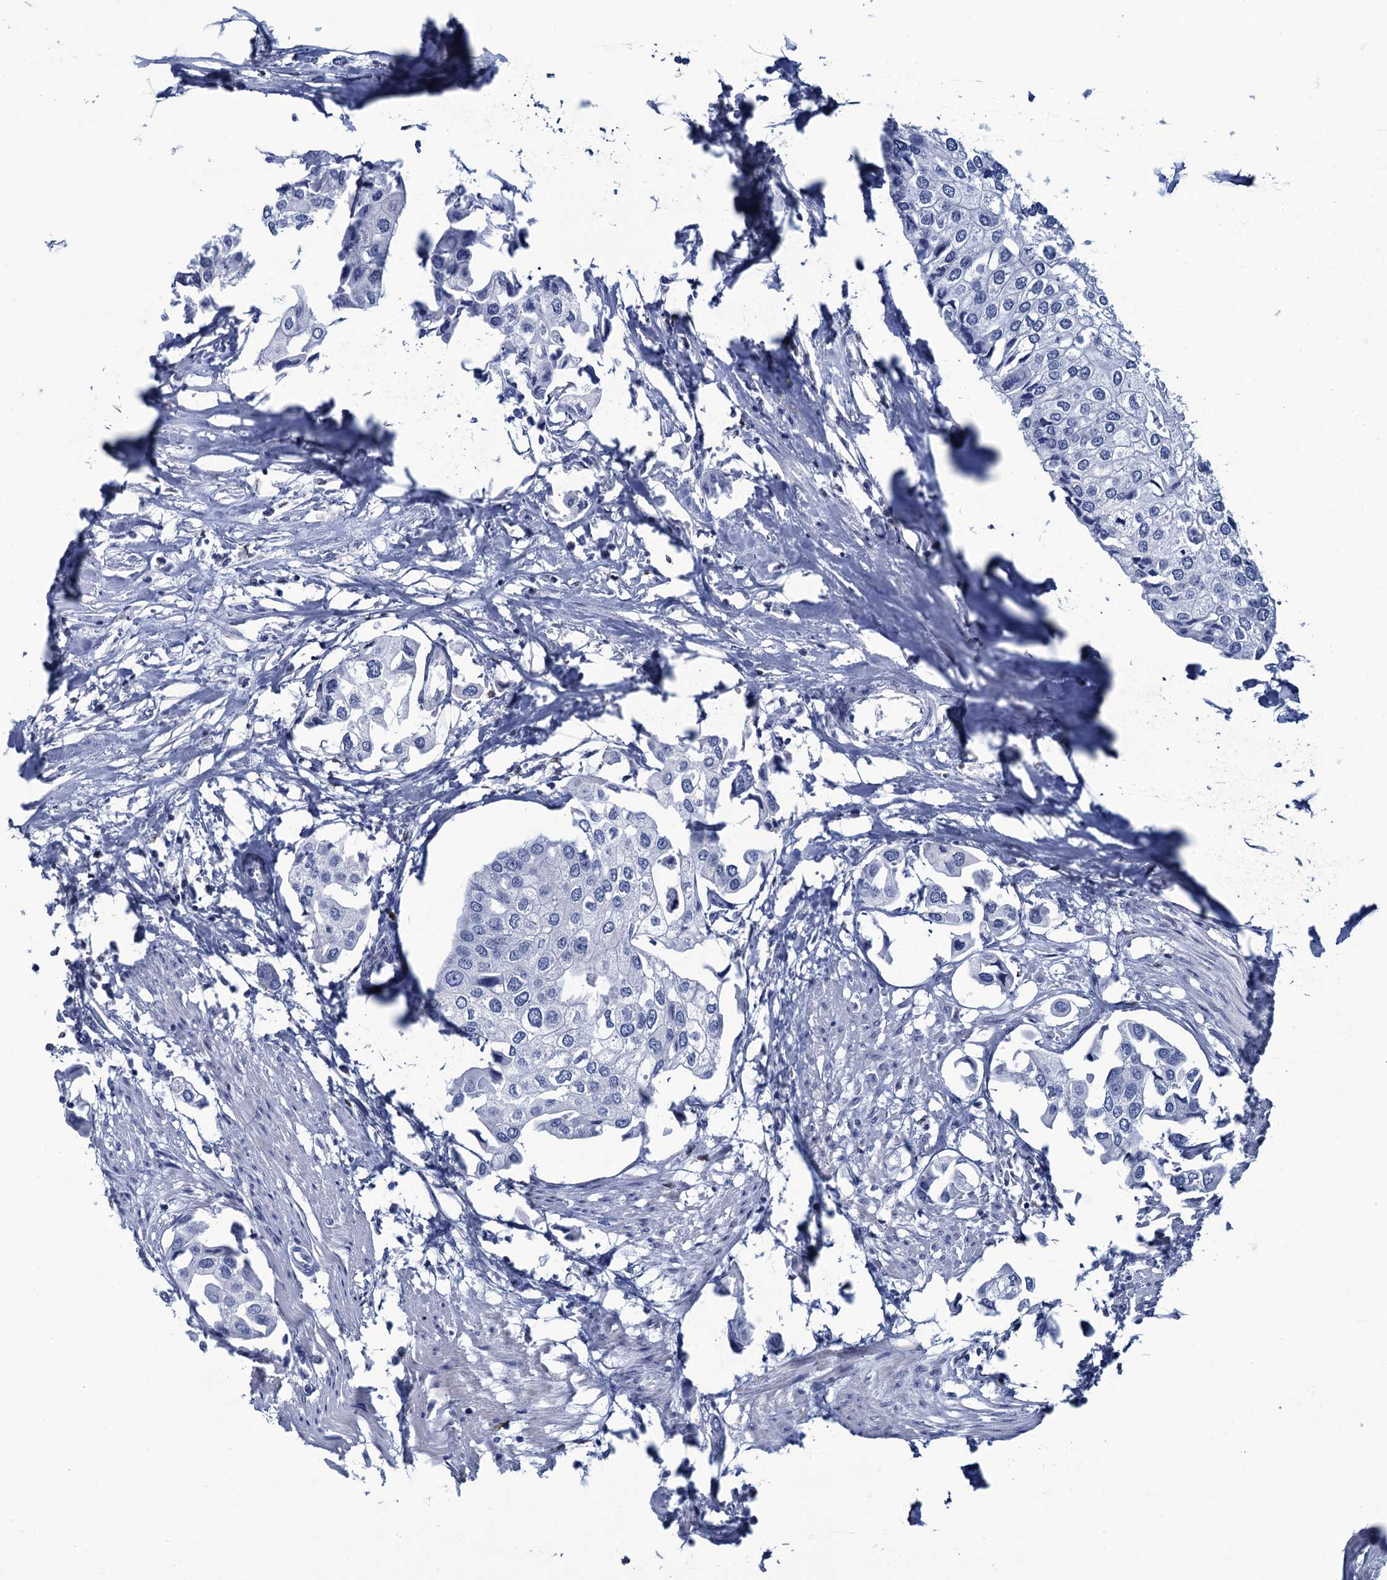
{"staining": {"intensity": "negative", "quantity": "none", "location": "none"}, "tissue": "urothelial cancer", "cell_type": "Tumor cells", "image_type": "cancer", "snomed": [{"axis": "morphology", "description": "Urothelial carcinoma, High grade"}, {"axis": "topography", "description": "Urinary bladder"}], "caption": "IHC micrograph of neoplastic tissue: urothelial cancer stained with DAB (3,3'-diaminobenzidine) exhibits no significant protein expression in tumor cells.", "gene": "RHCG", "patient": {"sex": "male", "age": 64}}